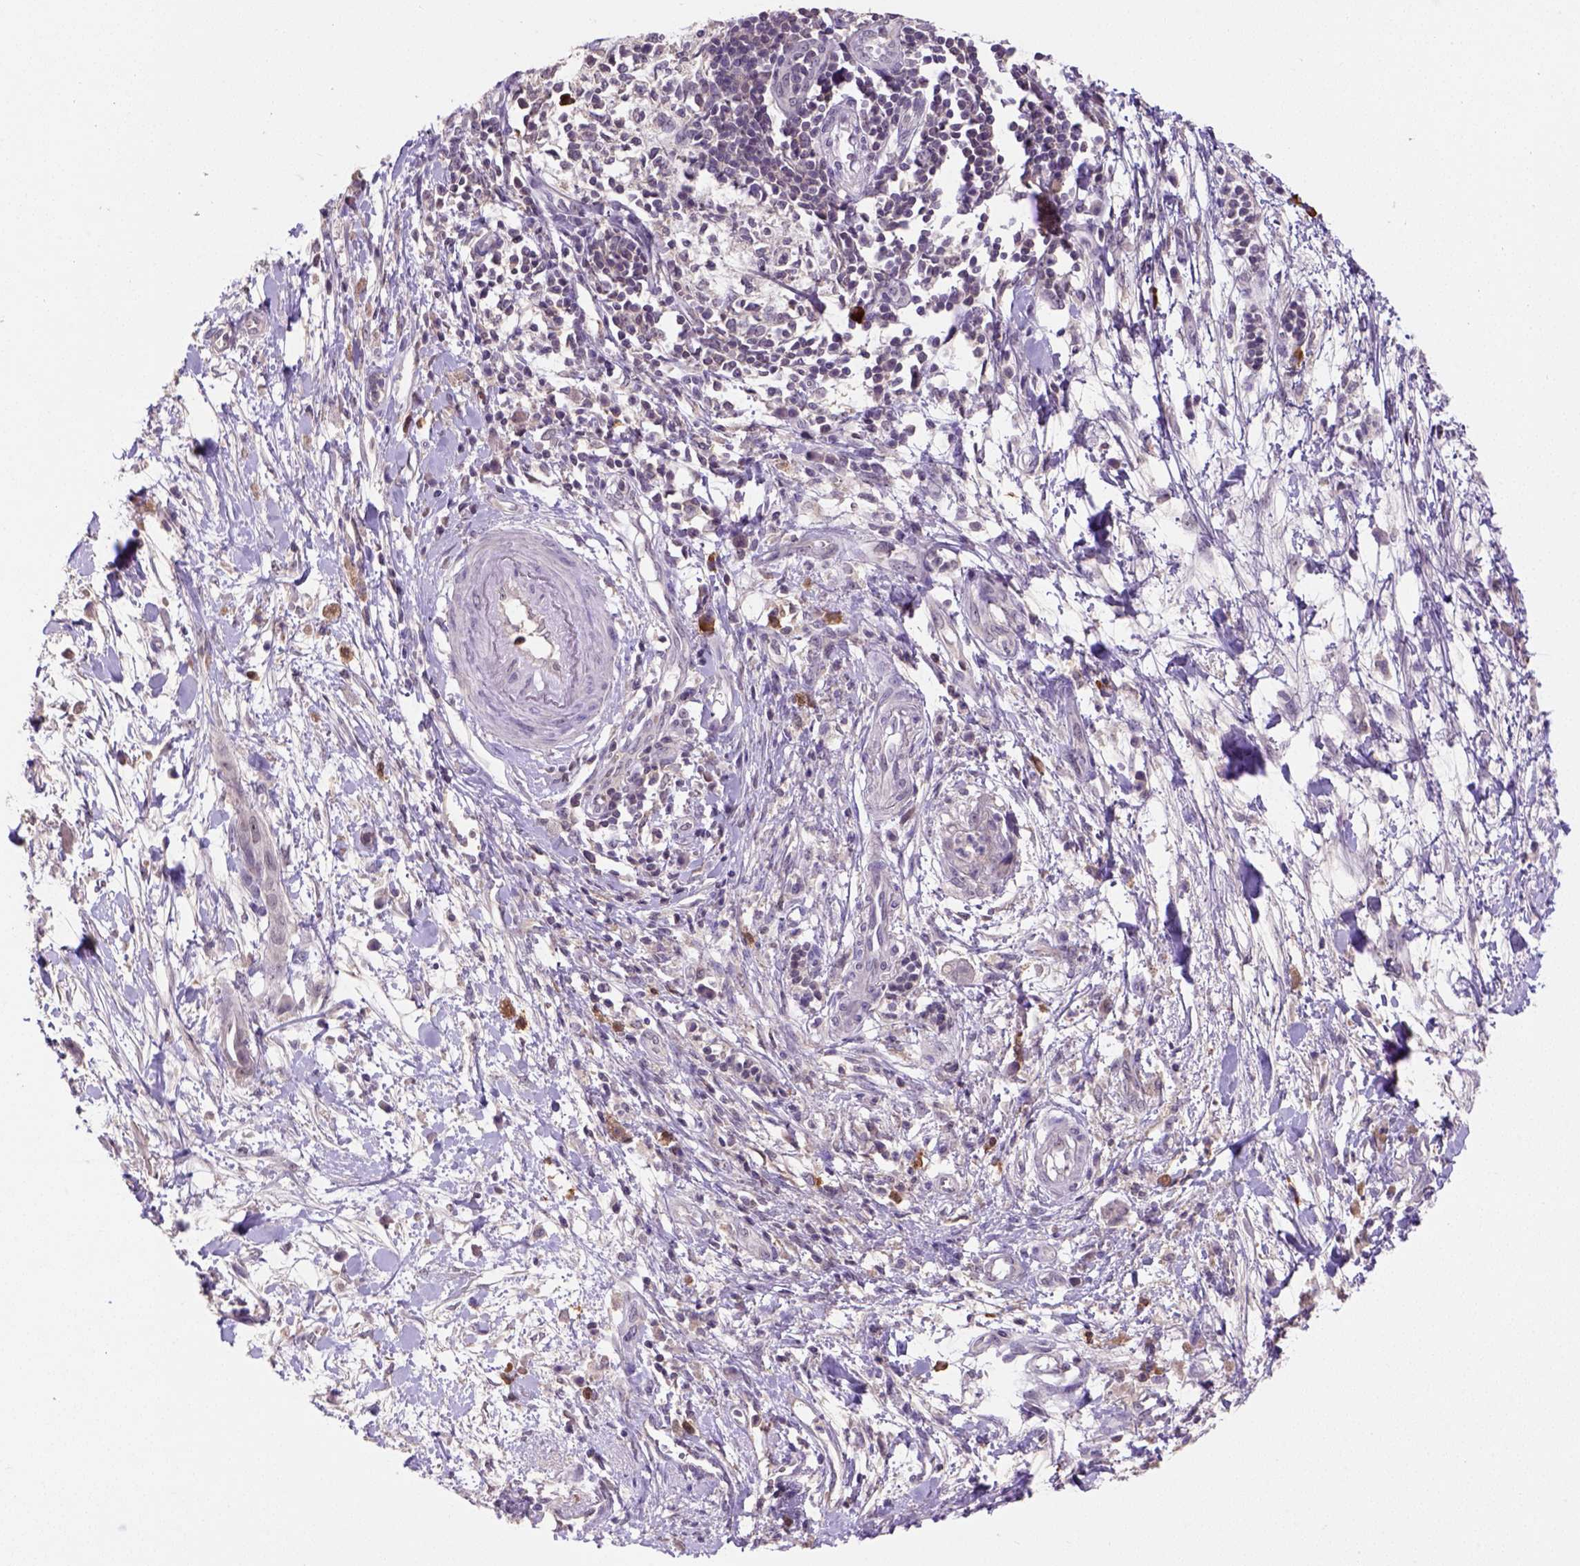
{"staining": {"intensity": "weak", "quantity": ">75%", "location": "cytoplasmic/membranous,nuclear"}, "tissue": "pancreatic cancer", "cell_type": "Tumor cells", "image_type": "cancer", "snomed": [{"axis": "morphology", "description": "Normal tissue, NOS"}, {"axis": "morphology", "description": "Adenocarcinoma, NOS"}, {"axis": "topography", "description": "Lymph node"}, {"axis": "topography", "description": "Pancreas"}], "caption": "The image exhibits staining of pancreatic adenocarcinoma, revealing weak cytoplasmic/membranous and nuclear protein positivity (brown color) within tumor cells. The protein of interest is shown in brown color, while the nuclei are stained blue.", "gene": "SCML4", "patient": {"sex": "female", "age": 58}}